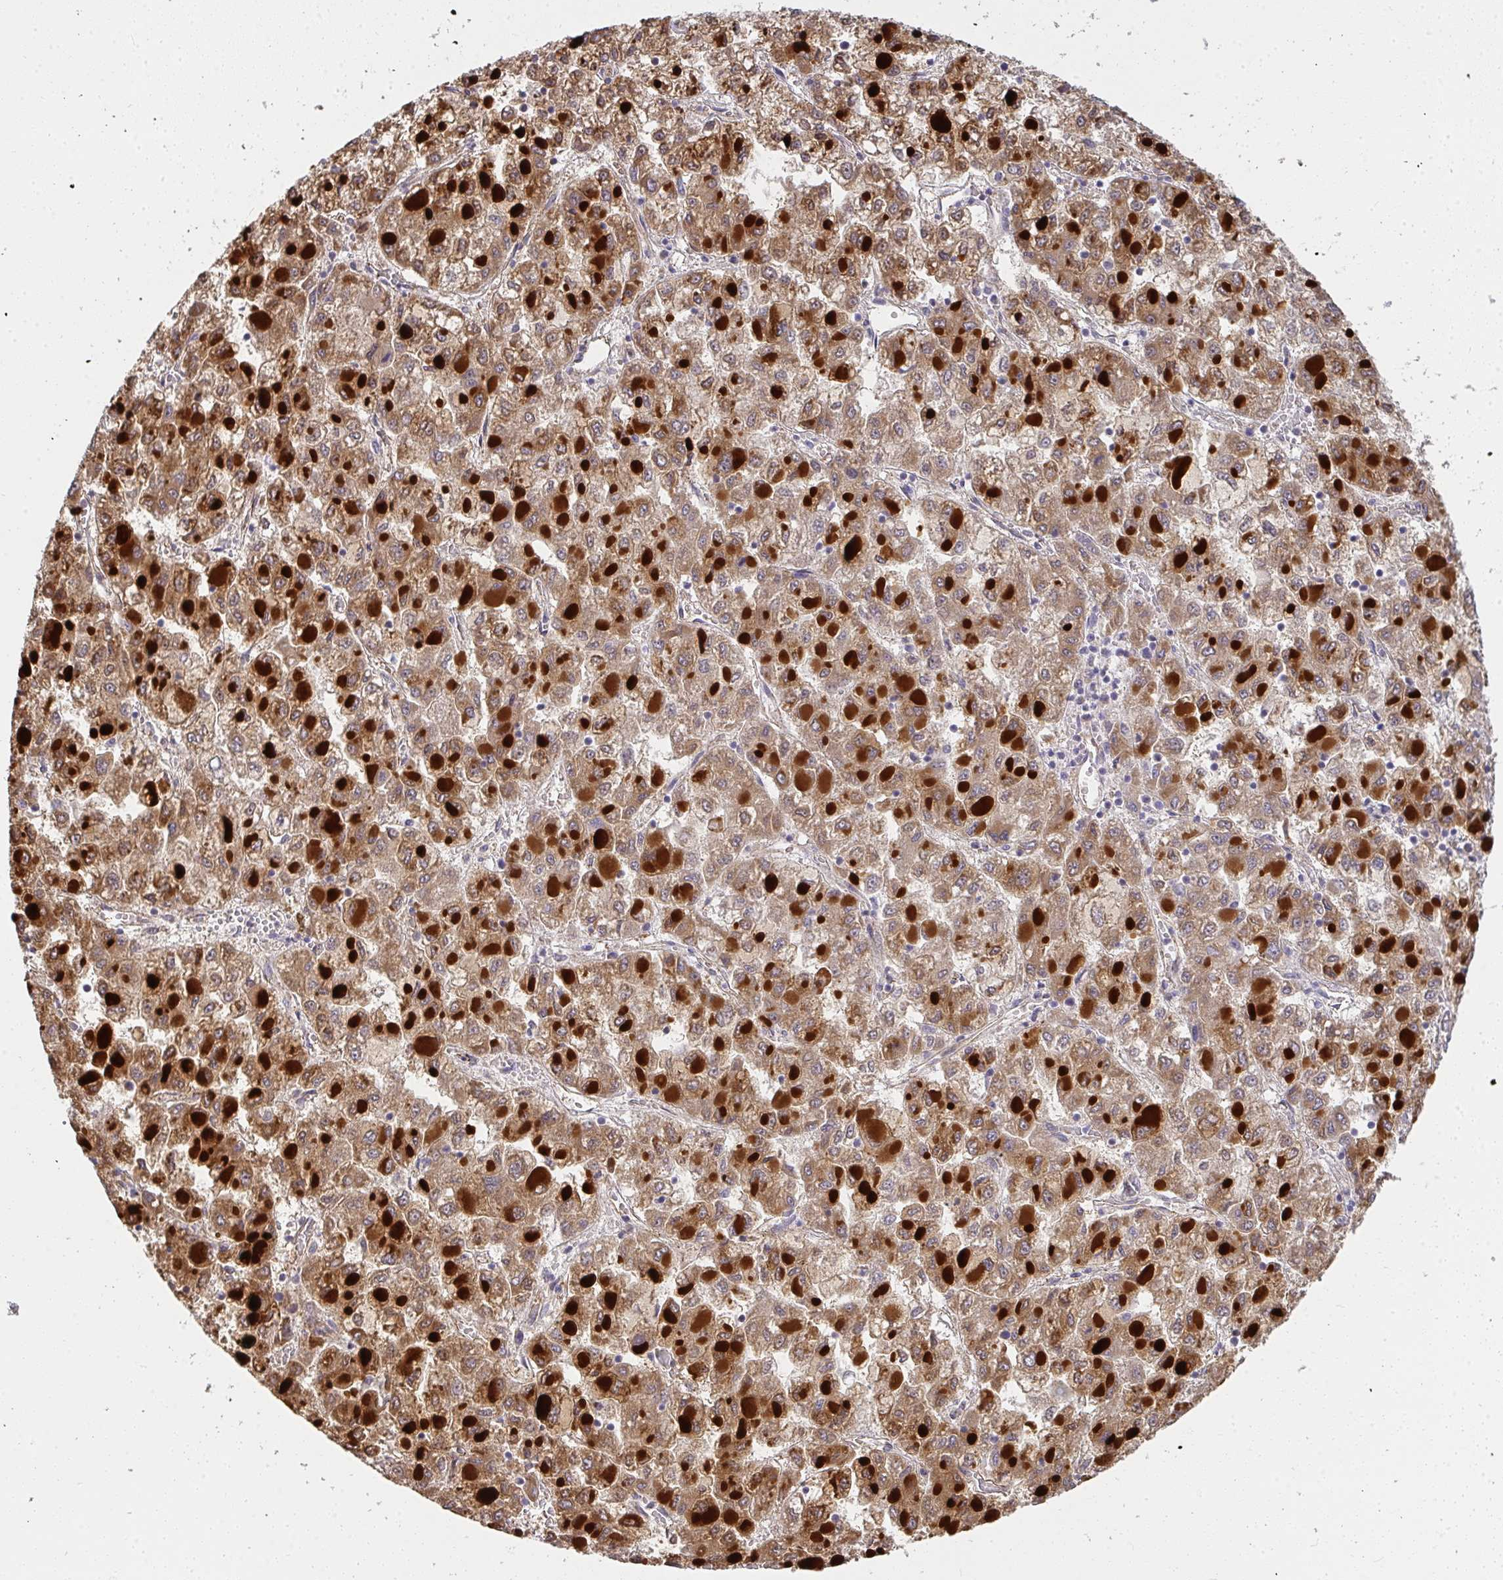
{"staining": {"intensity": "strong", "quantity": ">75%", "location": "cytoplasmic/membranous"}, "tissue": "liver cancer", "cell_type": "Tumor cells", "image_type": "cancer", "snomed": [{"axis": "morphology", "description": "Carcinoma, Hepatocellular, NOS"}, {"axis": "topography", "description": "Liver"}], "caption": "Liver hepatocellular carcinoma stained with DAB (3,3'-diaminobenzidine) immunohistochemistry (IHC) demonstrates high levels of strong cytoplasmic/membranous expression in approximately >75% of tumor cells.", "gene": "B4GALT6", "patient": {"sex": "male", "age": 40}}